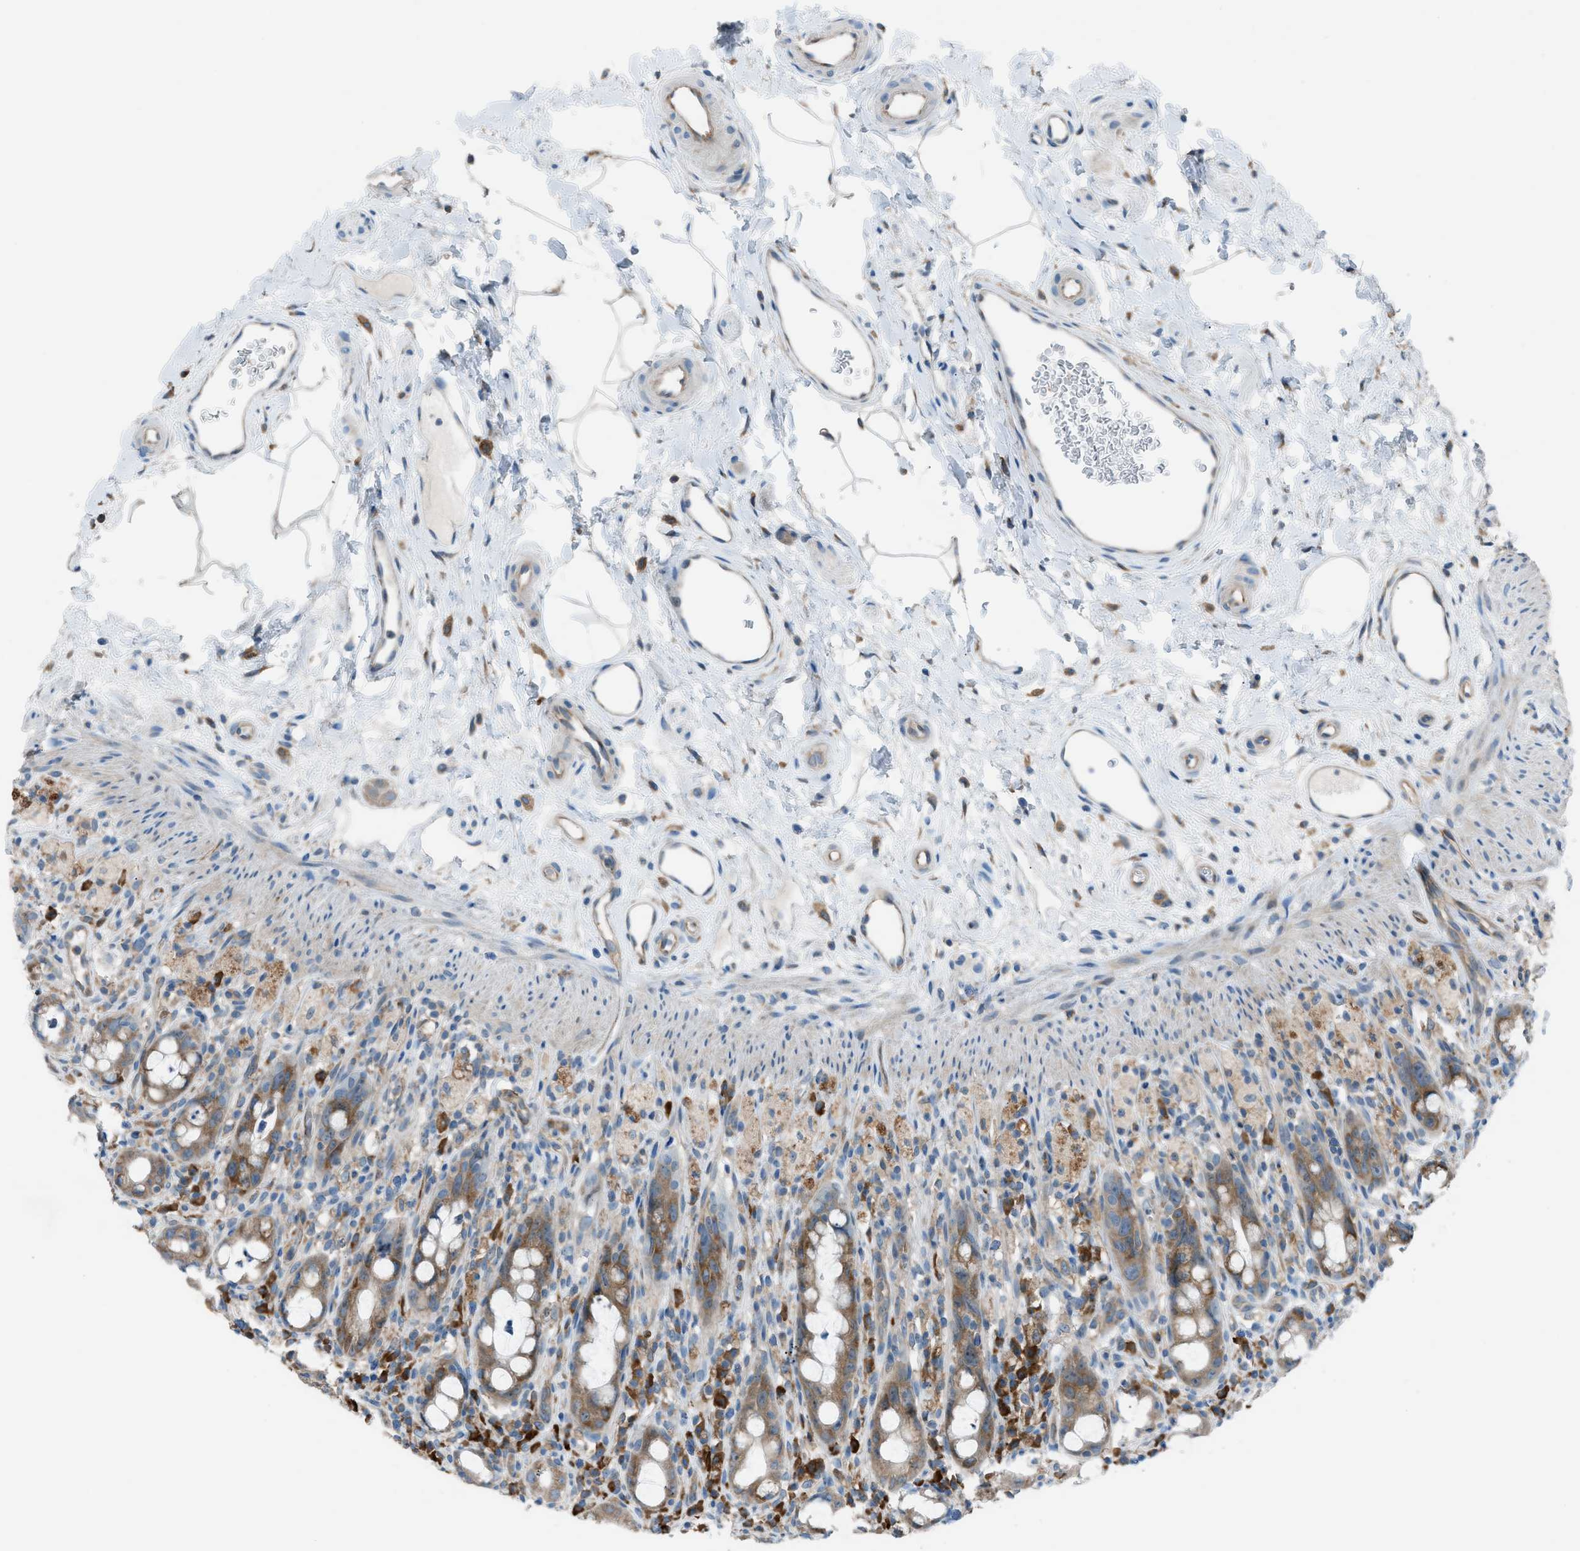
{"staining": {"intensity": "moderate", "quantity": ">75%", "location": "cytoplasmic/membranous"}, "tissue": "rectum", "cell_type": "Glandular cells", "image_type": "normal", "snomed": [{"axis": "morphology", "description": "Normal tissue, NOS"}, {"axis": "topography", "description": "Rectum"}], "caption": "IHC (DAB (3,3'-diaminobenzidine)) staining of unremarkable rectum exhibits moderate cytoplasmic/membranous protein staining in approximately >75% of glandular cells. (DAB IHC with brightfield microscopy, high magnification).", "gene": "HEG1", "patient": {"sex": "male", "age": 44}}